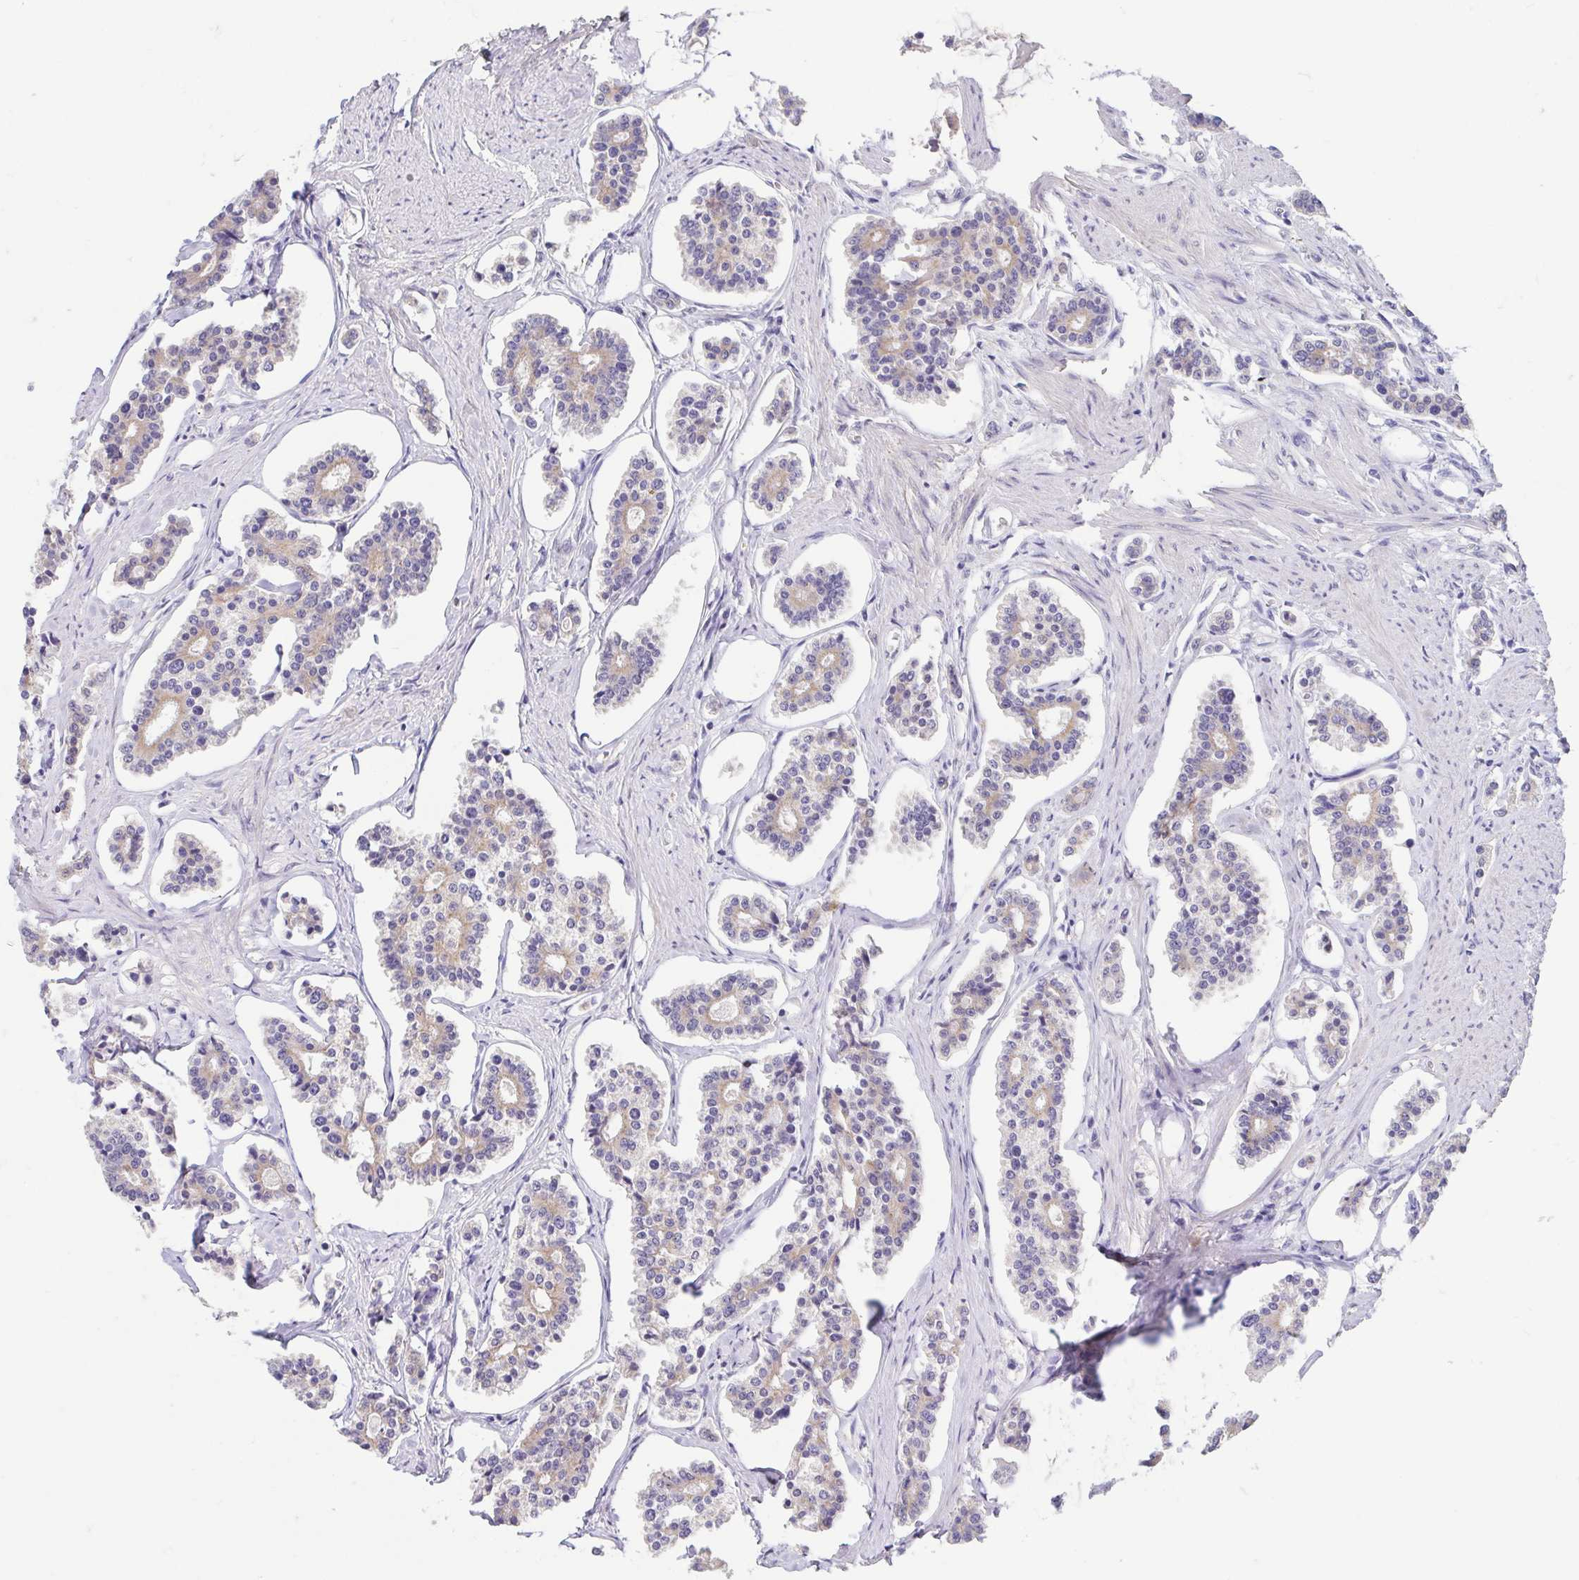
{"staining": {"intensity": "weak", "quantity": "25%-75%", "location": "cytoplasmic/membranous"}, "tissue": "carcinoid", "cell_type": "Tumor cells", "image_type": "cancer", "snomed": [{"axis": "morphology", "description": "Carcinoid, malignant, NOS"}, {"axis": "topography", "description": "Small intestine"}], "caption": "Carcinoid stained with a brown dye exhibits weak cytoplasmic/membranous positive positivity in approximately 25%-75% of tumor cells.", "gene": "FABP3", "patient": {"sex": "female", "age": 65}}